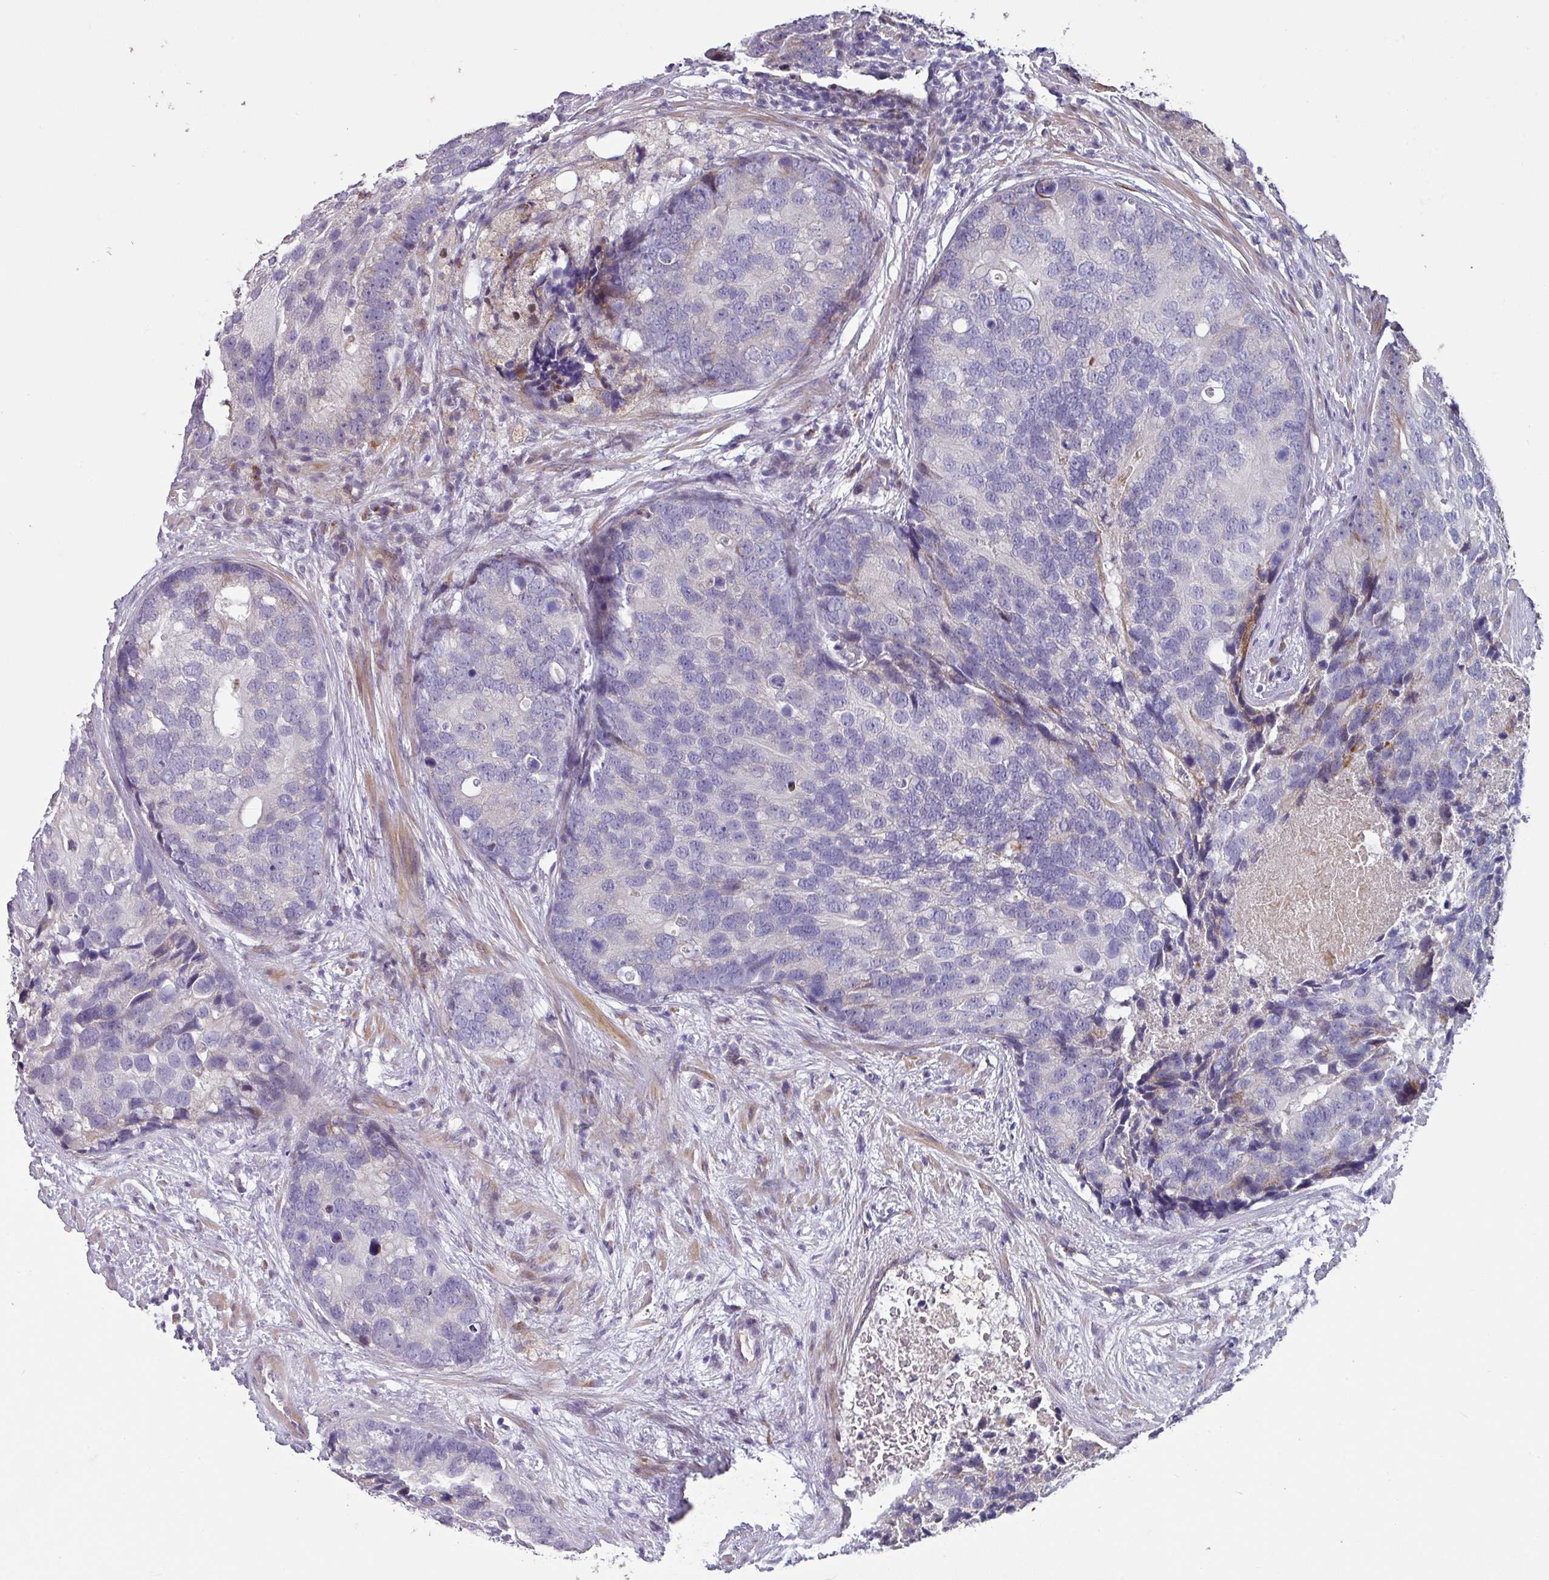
{"staining": {"intensity": "negative", "quantity": "none", "location": "none"}, "tissue": "prostate cancer", "cell_type": "Tumor cells", "image_type": "cancer", "snomed": [{"axis": "morphology", "description": "Adenocarcinoma, High grade"}, {"axis": "topography", "description": "Prostate"}], "caption": "Human adenocarcinoma (high-grade) (prostate) stained for a protein using immunohistochemistry exhibits no positivity in tumor cells.", "gene": "KLHL3", "patient": {"sex": "male", "age": 62}}